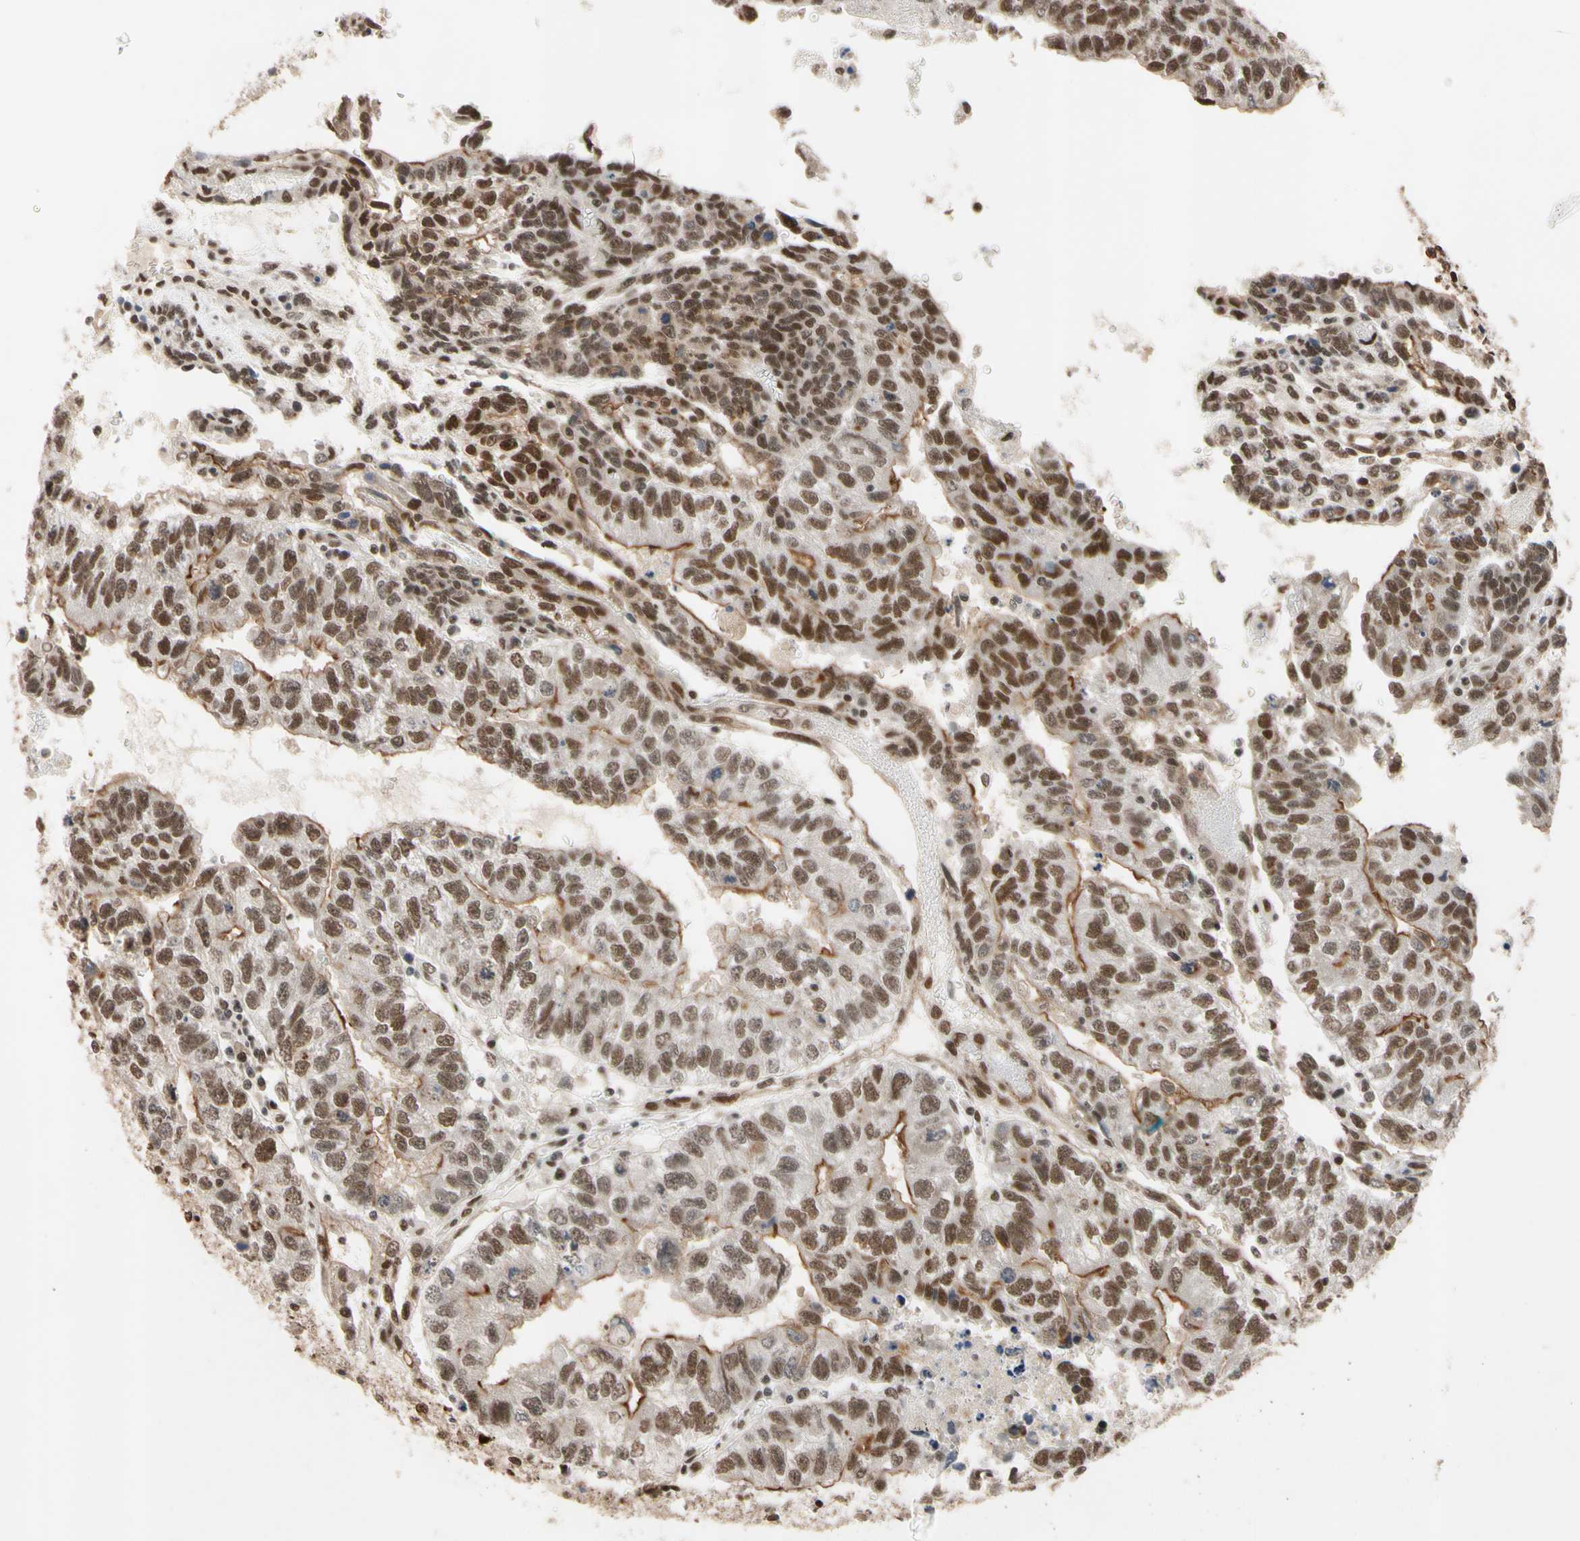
{"staining": {"intensity": "moderate", "quantity": ">75%", "location": "cytoplasmic/membranous,nuclear"}, "tissue": "testis cancer", "cell_type": "Tumor cells", "image_type": "cancer", "snomed": [{"axis": "morphology", "description": "Seminoma, NOS"}, {"axis": "morphology", "description": "Carcinoma, Embryonal, NOS"}, {"axis": "topography", "description": "Testis"}], "caption": "This is an image of IHC staining of testis seminoma, which shows moderate positivity in the cytoplasmic/membranous and nuclear of tumor cells.", "gene": "FAM98B", "patient": {"sex": "male", "age": 52}}